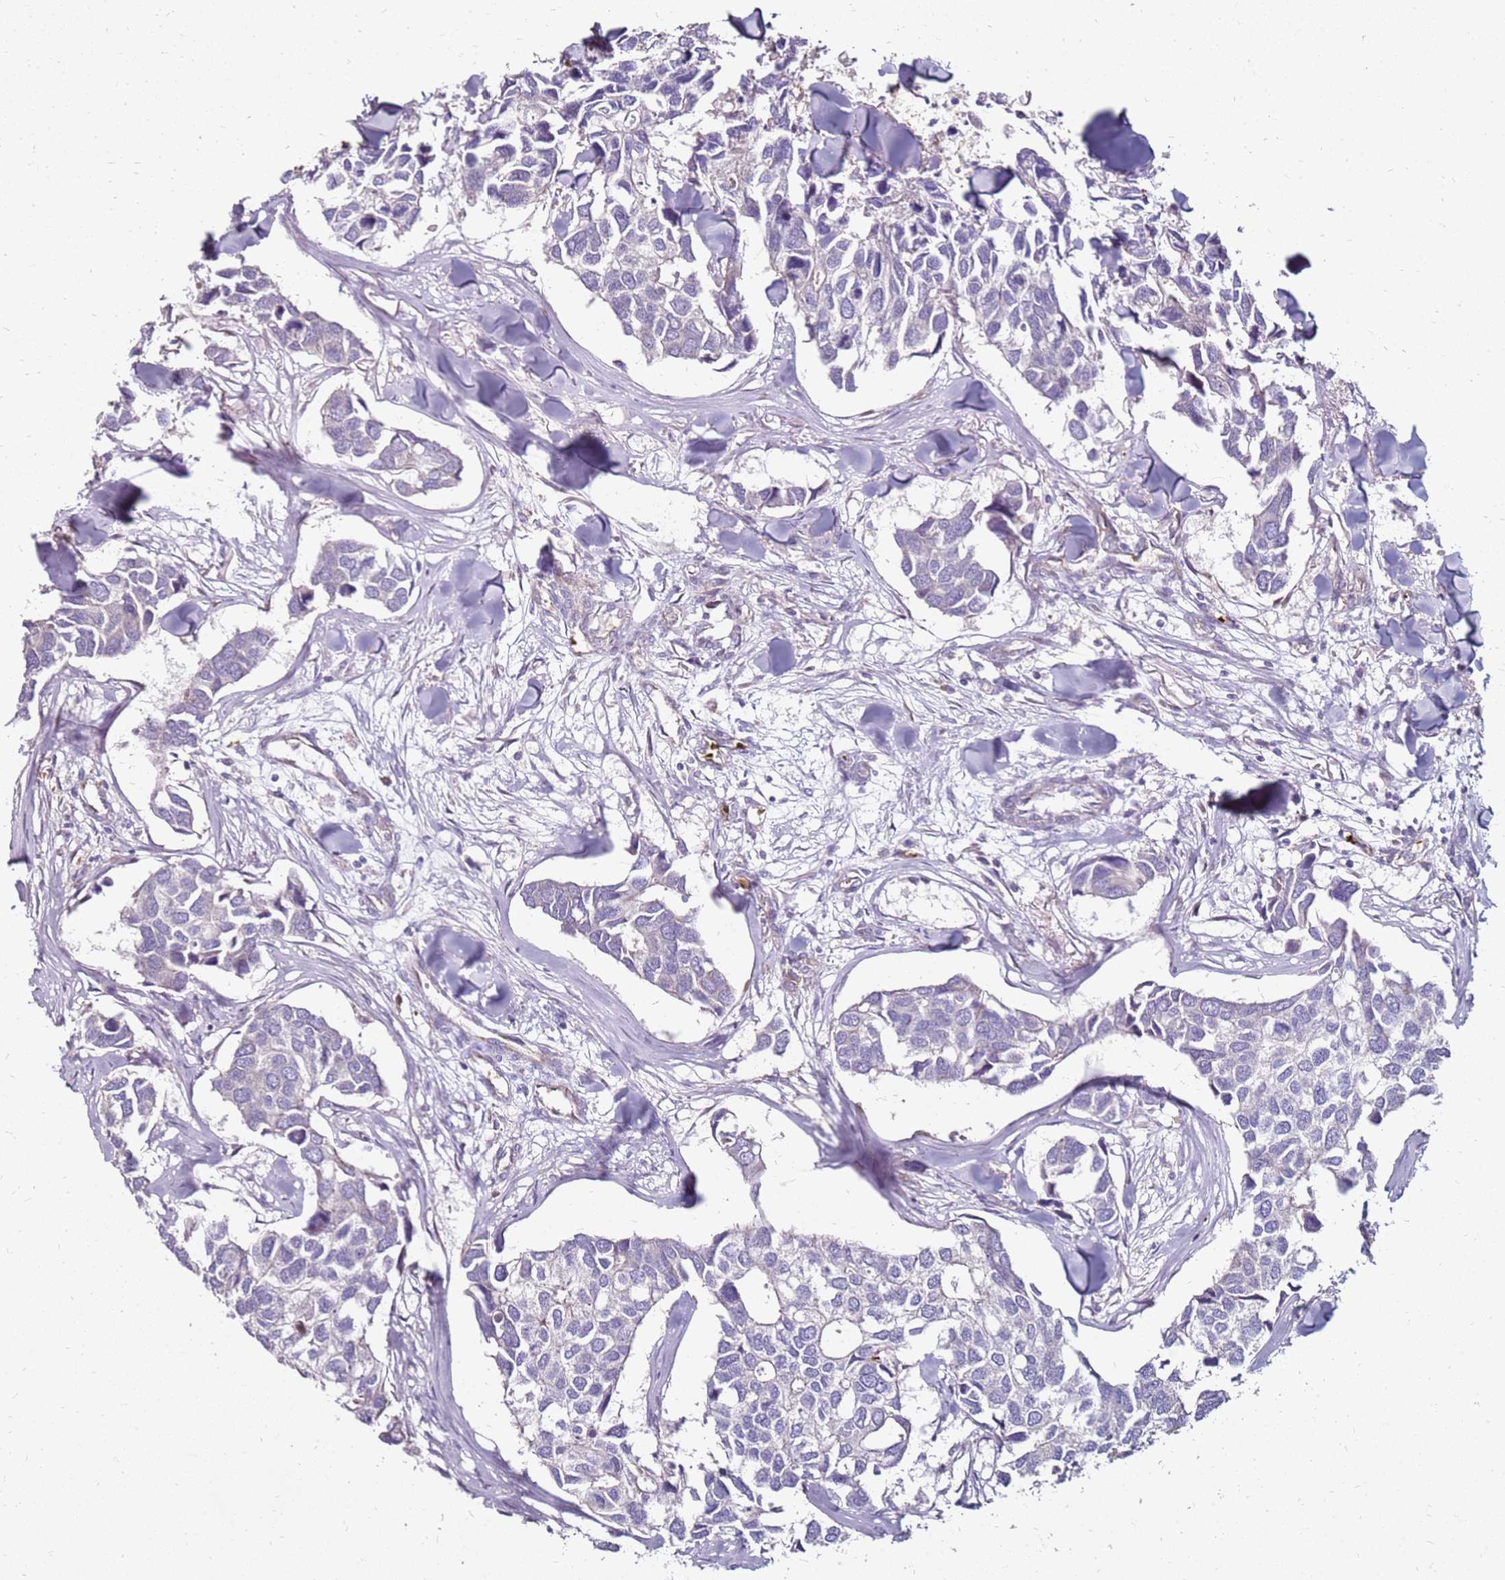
{"staining": {"intensity": "negative", "quantity": "none", "location": "none"}, "tissue": "breast cancer", "cell_type": "Tumor cells", "image_type": "cancer", "snomed": [{"axis": "morphology", "description": "Duct carcinoma"}, {"axis": "topography", "description": "Breast"}], "caption": "A high-resolution image shows immunohistochemistry staining of breast cancer, which reveals no significant expression in tumor cells.", "gene": "RNF11", "patient": {"sex": "female", "age": 83}}